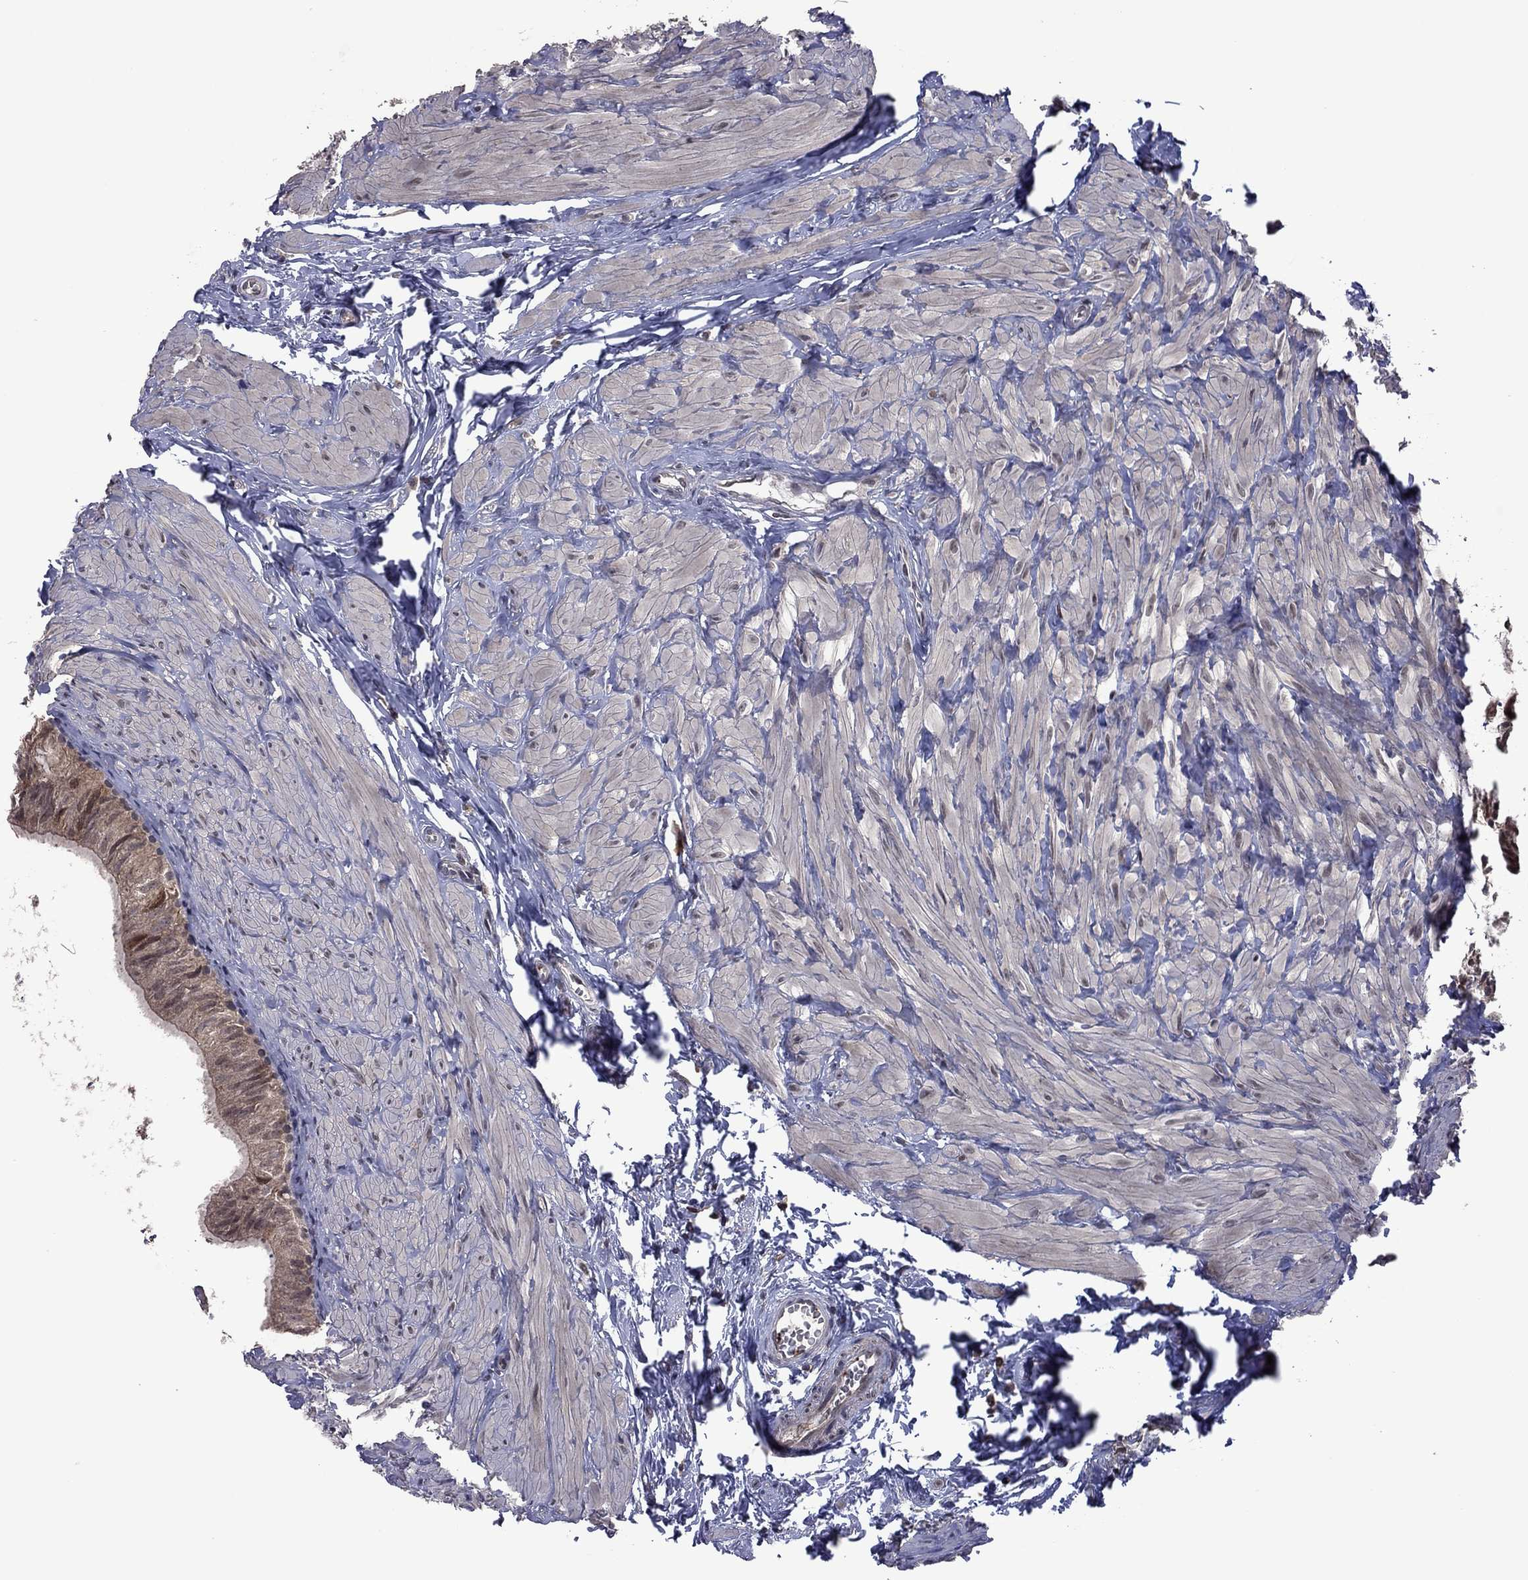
{"staining": {"intensity": "moderate", "quantity": ">75%", "location": "cytoplasmic/membranous"}, "tissue": "epididymis", "cell_type": "Glandular cells", "image_type": "normal", "snomed": [{"axis": "morphology", "description": "Normal tissue, NOS"}, {"axis": "topography", "description": "Epididymis"}], "caption": "Glandular cells demonstrate medium levels of moderate cytoplasmic/membranous positivity in approximately >75% of cells in benign human epididymis.", "gene": "GPAA1", "patient": {"sex": "male", "age": 32}}